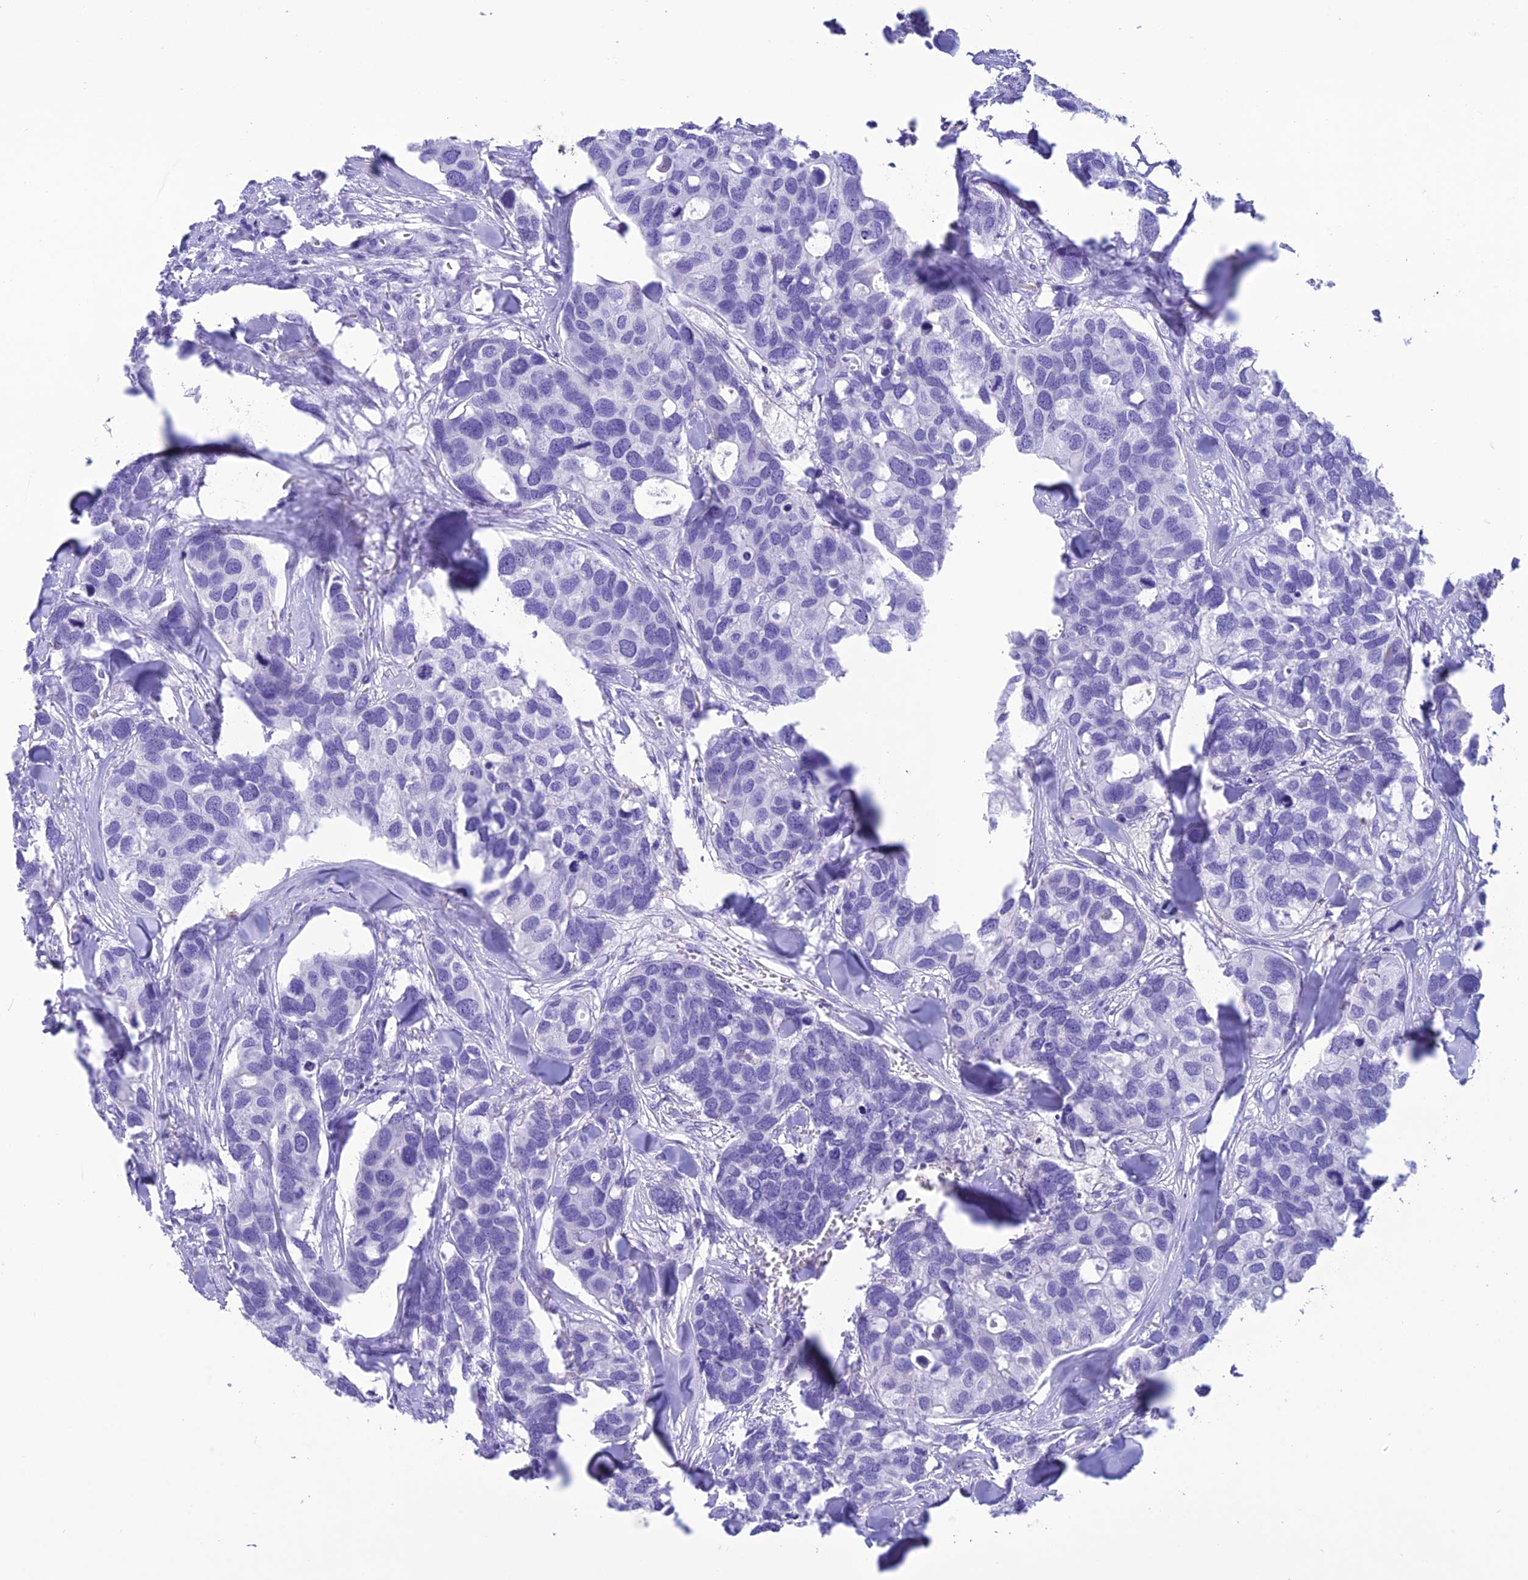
{"staining": {"intensity": "negative", "quantity": "none", "location": "none"}, "tissue": "breast cancer", "cell_type": "Tumor cells", "image_type": "cancer", "snomed": [{"axis": "morphology", "description": "Duct carcinoma"}, {"axis": "topography", "description": "Breast"}], "caption": "Immunohistochemical staining of human invasive ductal carcinoma (breast) exhibits no significant expression in tumor cells.", "gene": "TRAM1L1", "patient": {"sex": "female", "age": 83}}